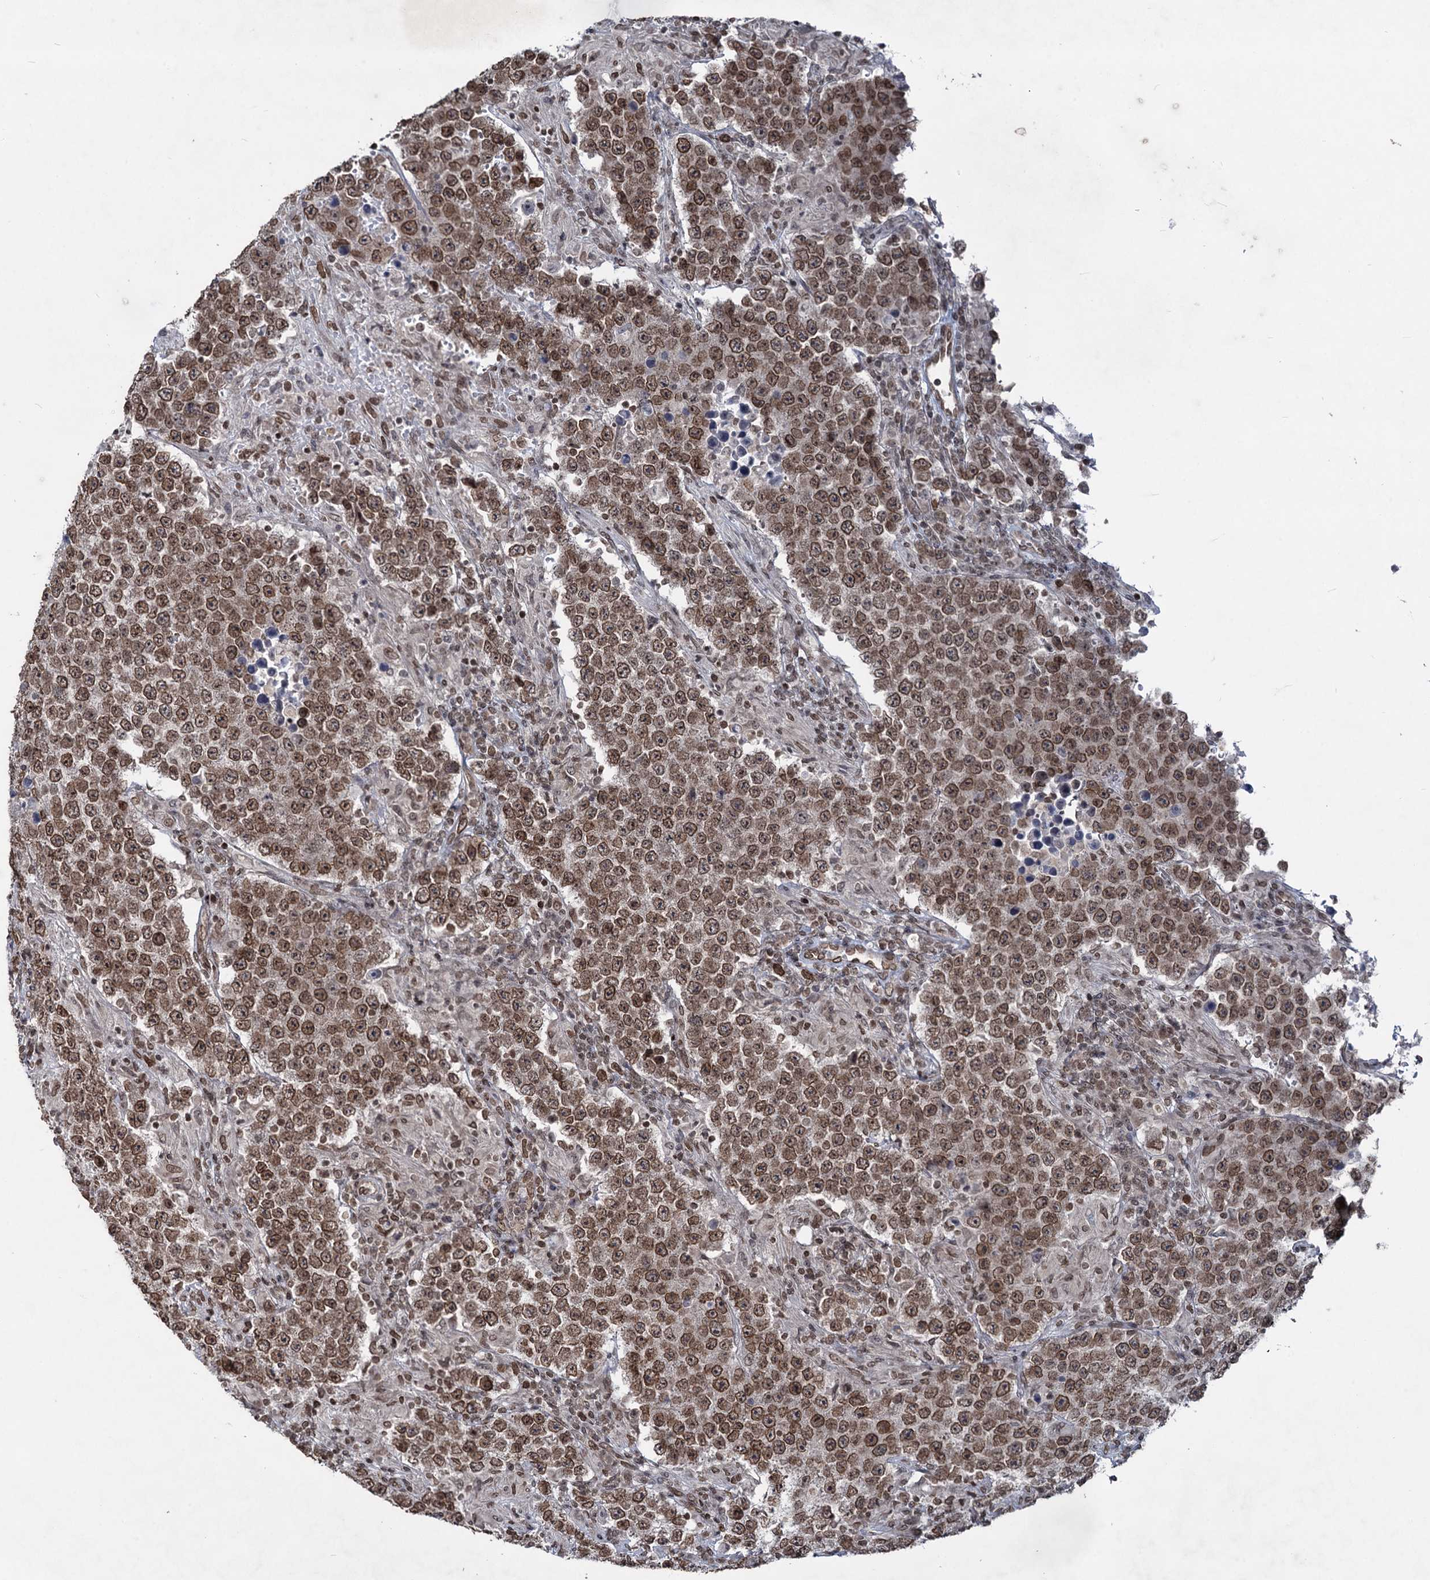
{"staining": {"intensity": "moderate", "quantity": ">75%", "location": "cytoplasmic/membranous,nuclear"}, "tissue": "testis cancer", "cell_type": "Tumor cells", "image_type": "cancer", "snomed": [{"axis": "morphology", "description": "Normal tissue, NOS"}, {"axis": "morphology", "description": "Urothelial carcinoma, High grade"}, {"axis": "morphology", "description": "Seminoma, NOS"}, {"axis": "morphology", "description": "Carcinoma, Embryonal, NOS"}, {"axis": "topography", "description": "Urinary bladder"}, {"axis": "topography", "description": "Testis"}], "caption": "Immunohistochemistry (IHC) photomicrograph of human testis cancer stained for a protein (brown), which reveals medium levels of moderate cytoplasmic/membranous and nuclear expression in about >75% of tumor cells.", "gene": "RNF6", "patient": {"sex": "male", "age": 41}}